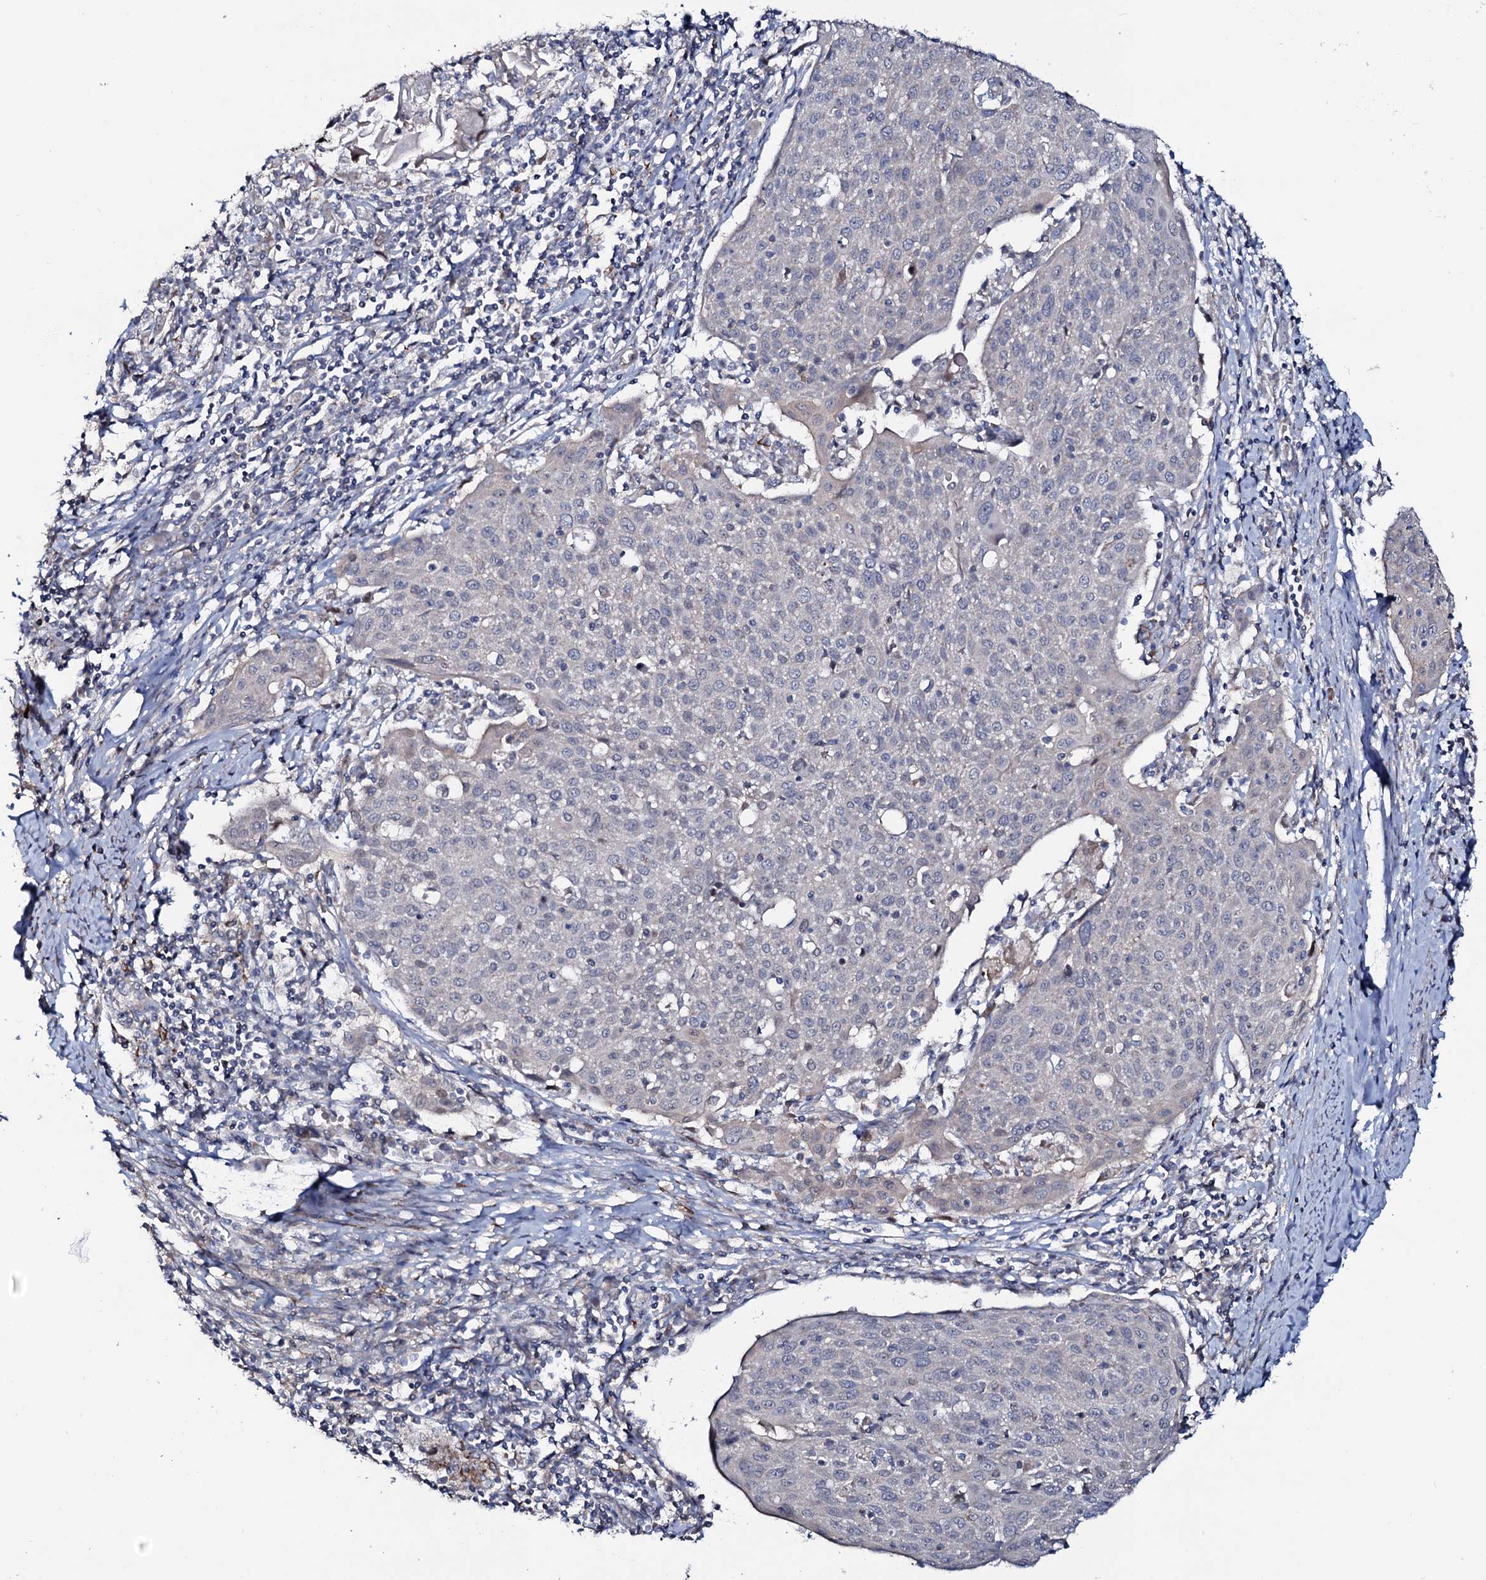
{"staining": {"intensity": "negative", "quantity": "none", "location": "none"}, "tissue": "cervical cancer", "cell_type": "Tumor cells", "image_type": "cancer", "snomed": [{"axis": "morphology", "description": "Squamous cell carcinoma, NOS"}, {"axis": "topography", "description": "Cervix"}], "caption": "The photomicrograph exhibits no staining of tumor cells in cervical cancer. (DAB IHC with hematoxylin counter stain).", "gene": "PPP1R3D", "patient": {"sex": "female", "age": 67}}